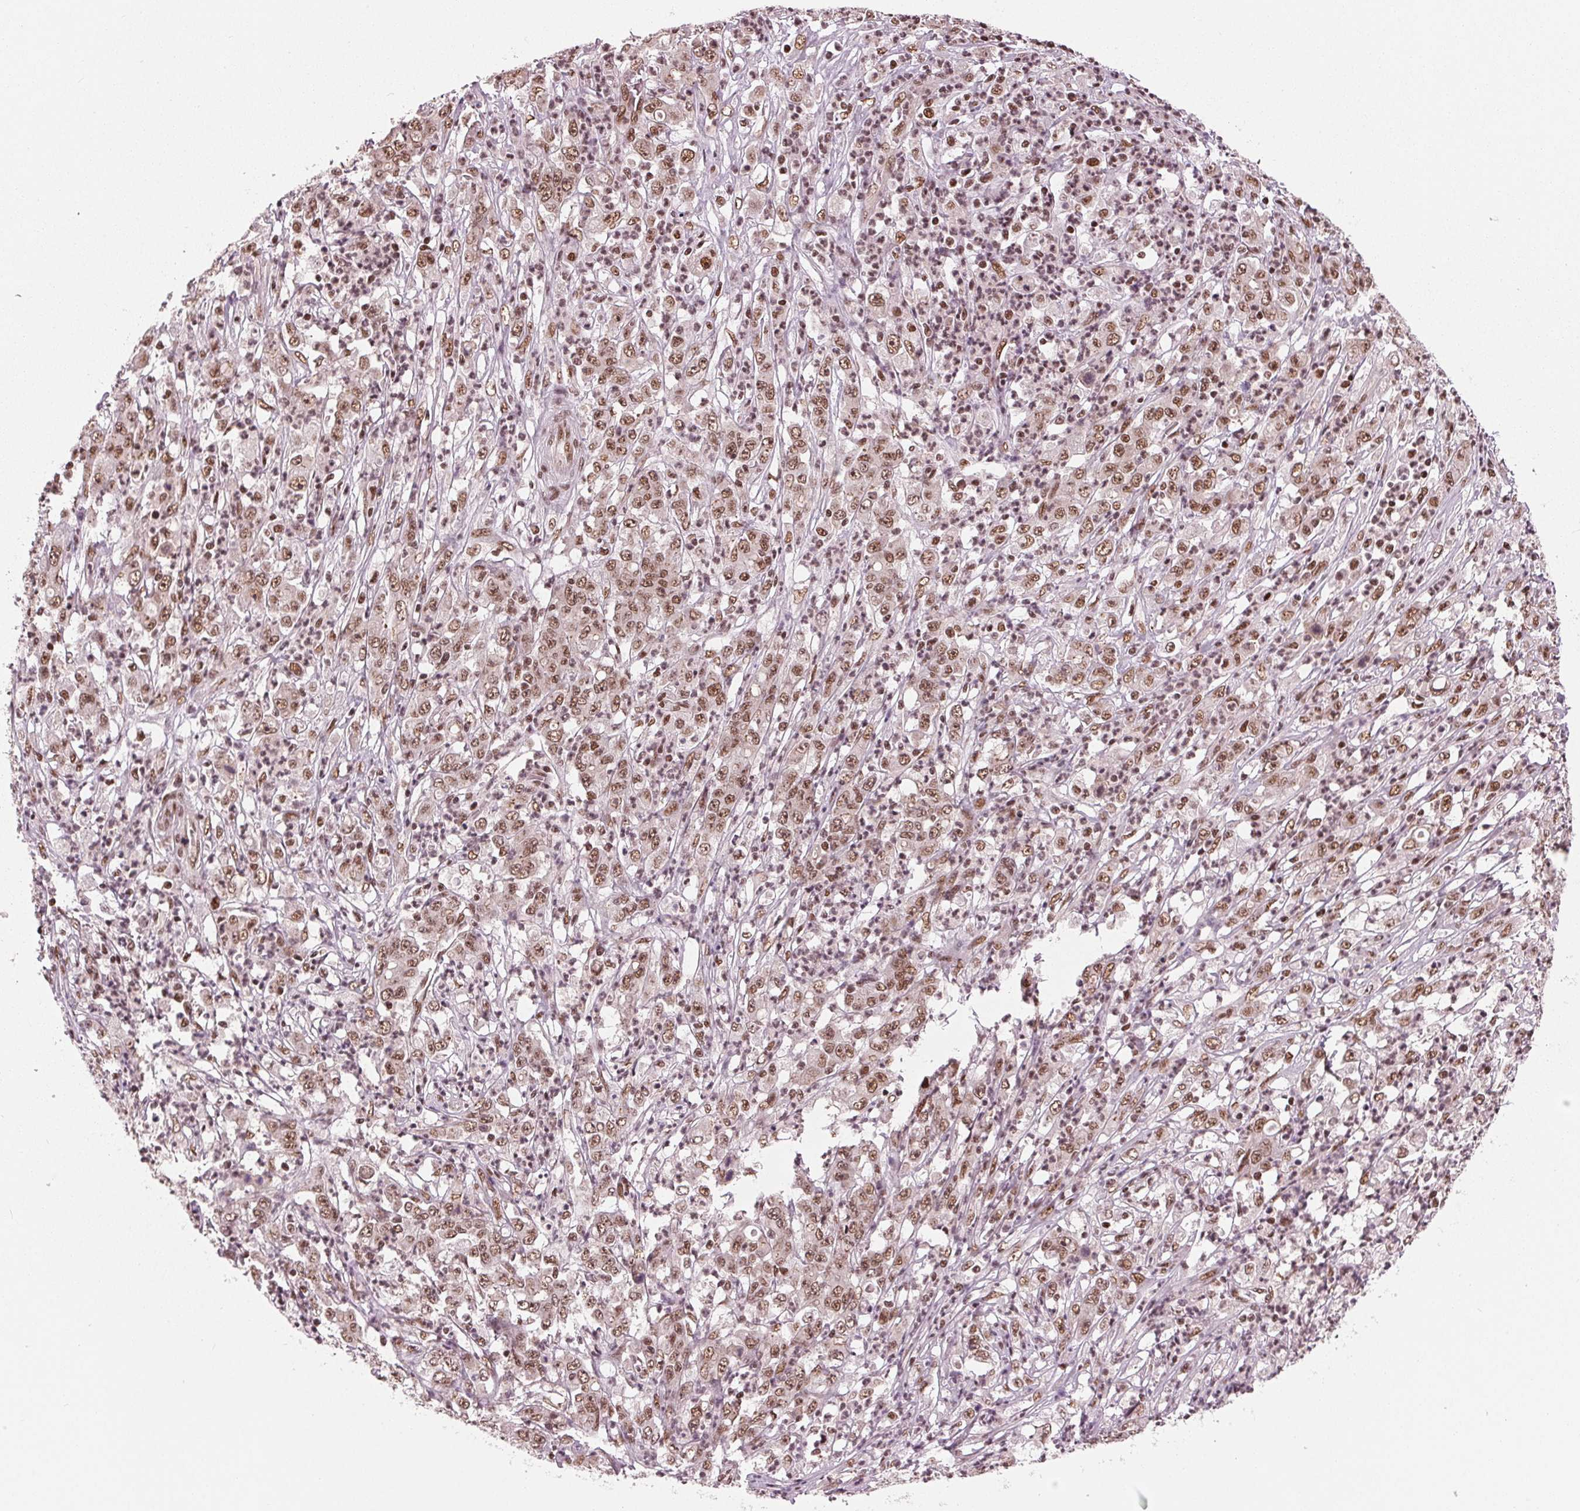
{"staining": {"intensity": "moderate", "quantity": ">75%", "location": "nuclear"}, "tissue": "stomach cancer", "cell_type": "Tumor cells", "image_type": "cancer", "snomed": [{"axis": "morphology", "description": "Adenocarcinoma, NOS"}, {"axis": "topography", "description": "Stomach, lower"}], "caption": "The histopathology image displays immunohistochemical staining of stomach adenocarcinoma. There is moderate nuclear positivity is identified in about >75% of tumor cells. (DAB IHC with brightfield microscopy, high magnification).", "gene": "LSM2", "patient": {"sex": "female", "age": 71}}